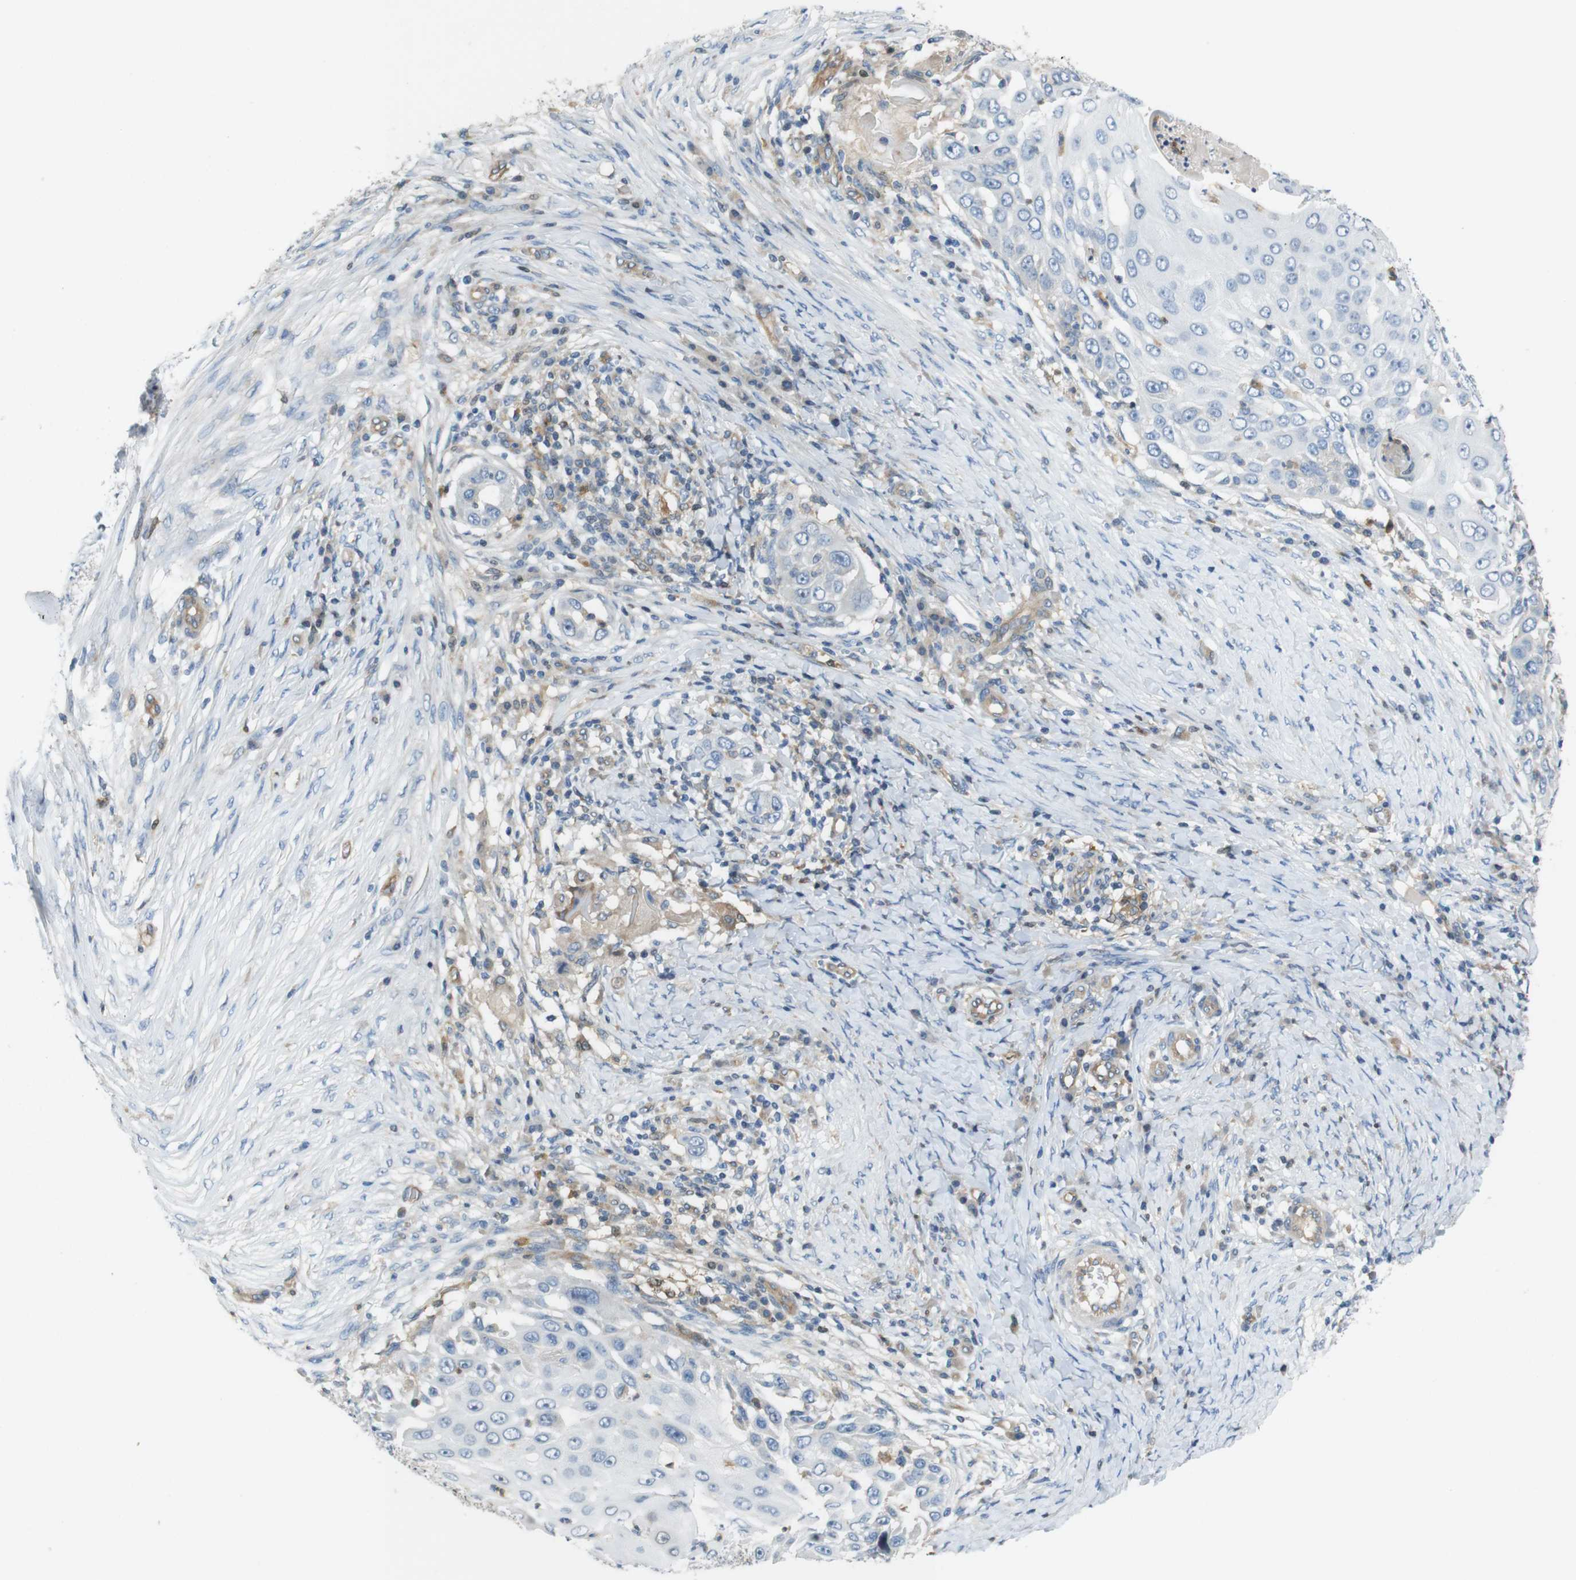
{"staining": {"intensity": "negative", "quantity": "none", "location": "none"}, "tissue": "skin cancer", "cell_type": "Tumor cells", "image_type": "cancer", "snomed": [{"axis": "morphology", "description": "Squamous cell carcinoma, NOS"}, {"axis": "topography", "description": "Skin"}], "caption": "This is an immunohistochemistry (IHC) micrograph of skin cancer (squamous cell carcinoma). There is no staining in tumor cells.", "gene": "PCDH10", "patient": {"sex": "female", "age": 44}}